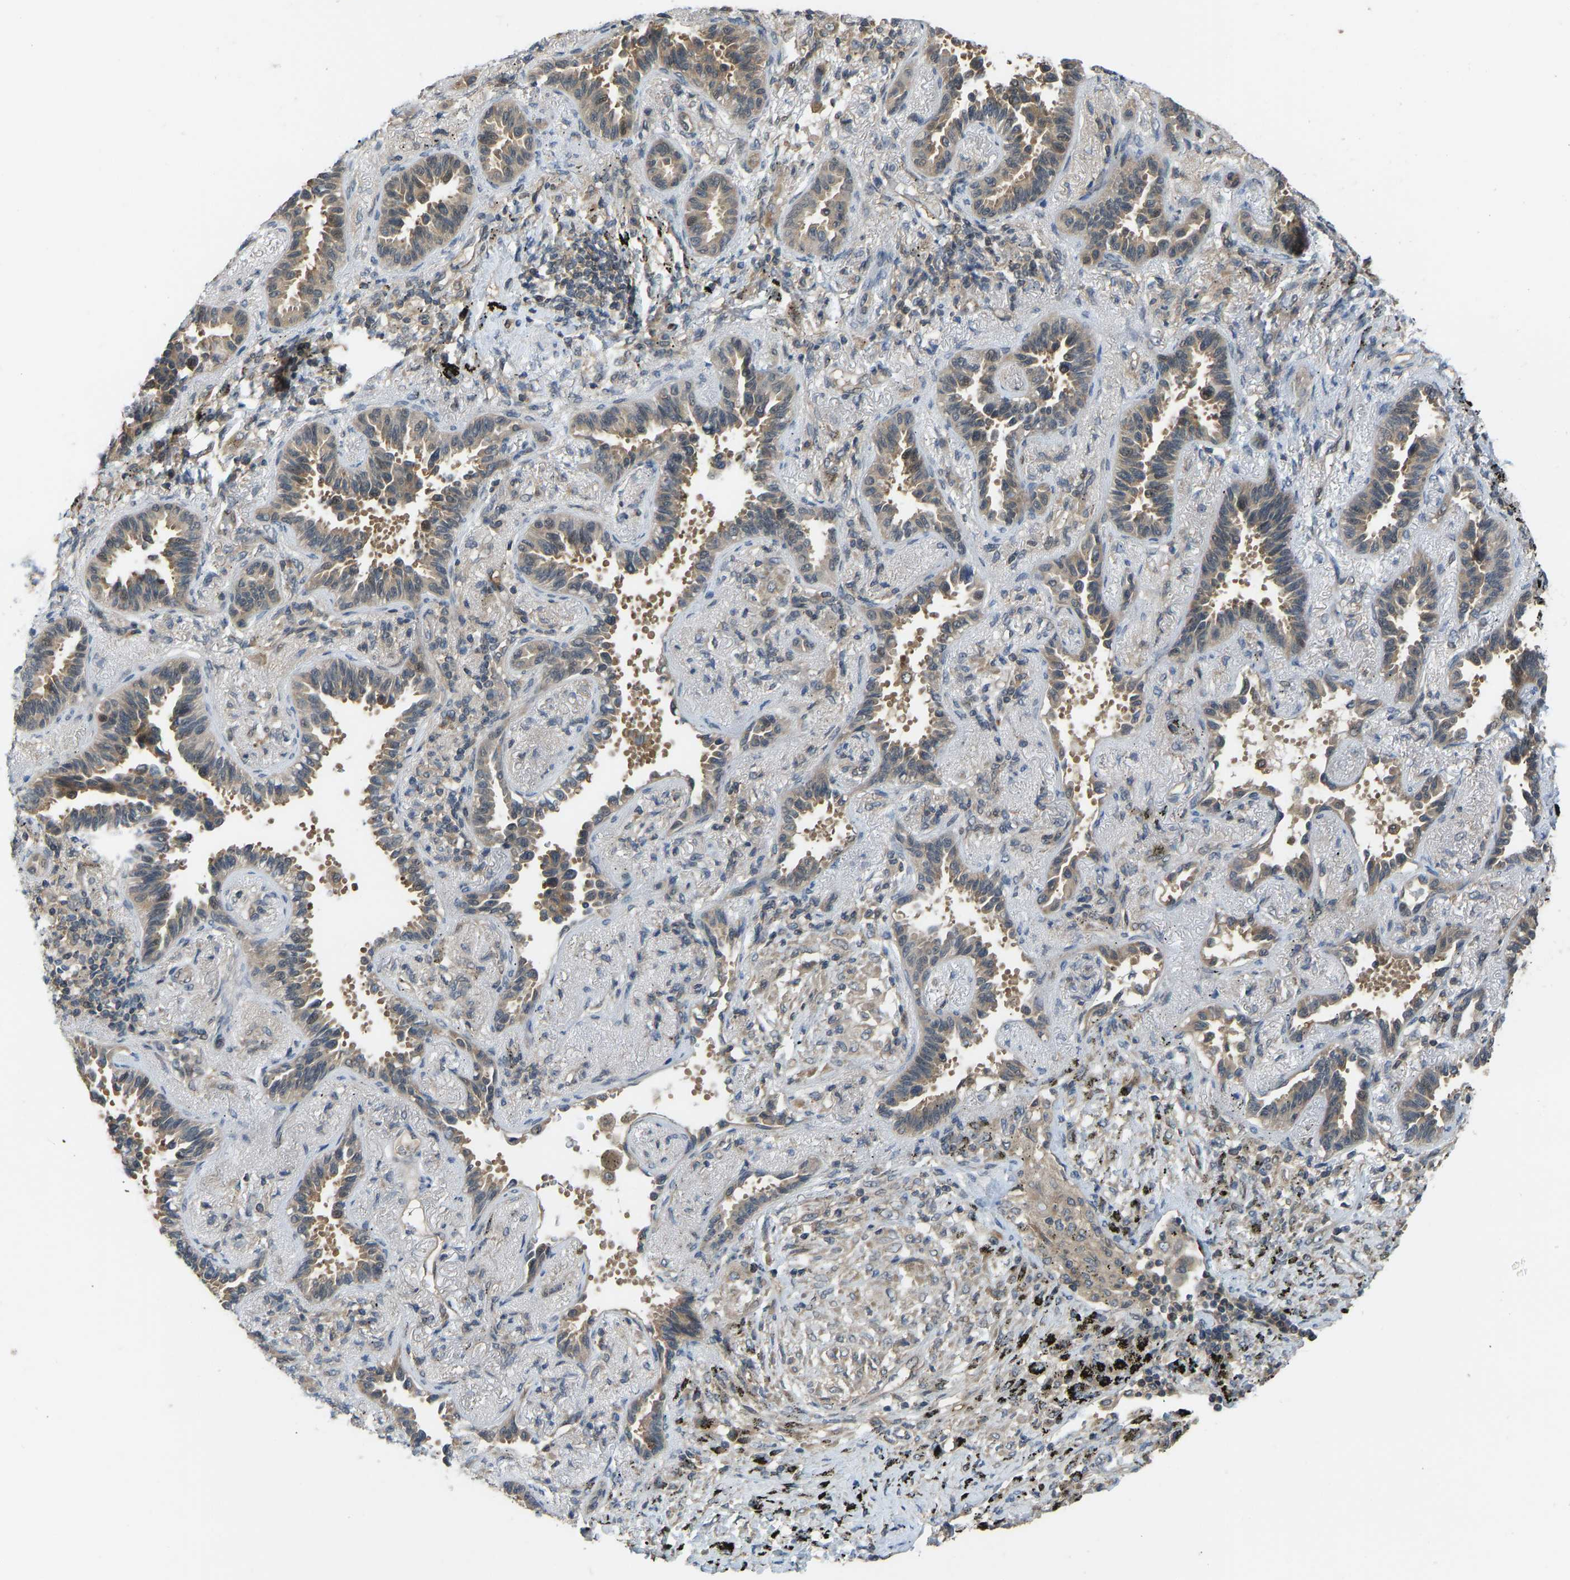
{"staining": {"intensity": "weak", "quantity": ">75%", "location": "cytoplasmic/membranous"}, "tissue": "lung cancer", "cell_type": "Tumor cells", "image_type": "cancer", "snomed": [{"axis": "morphology", "description": "Adenocarcinoma, NOS"}, {"axis": "topography", "description": "Lung"}], "caption": "Adenocarcinoma (lung) stained for a protein demonstrates weak cytoplasmic/membranous positivity in tumor cells.", "gene": "CCT8", "patient": {"sex": "male", "age": 59}}